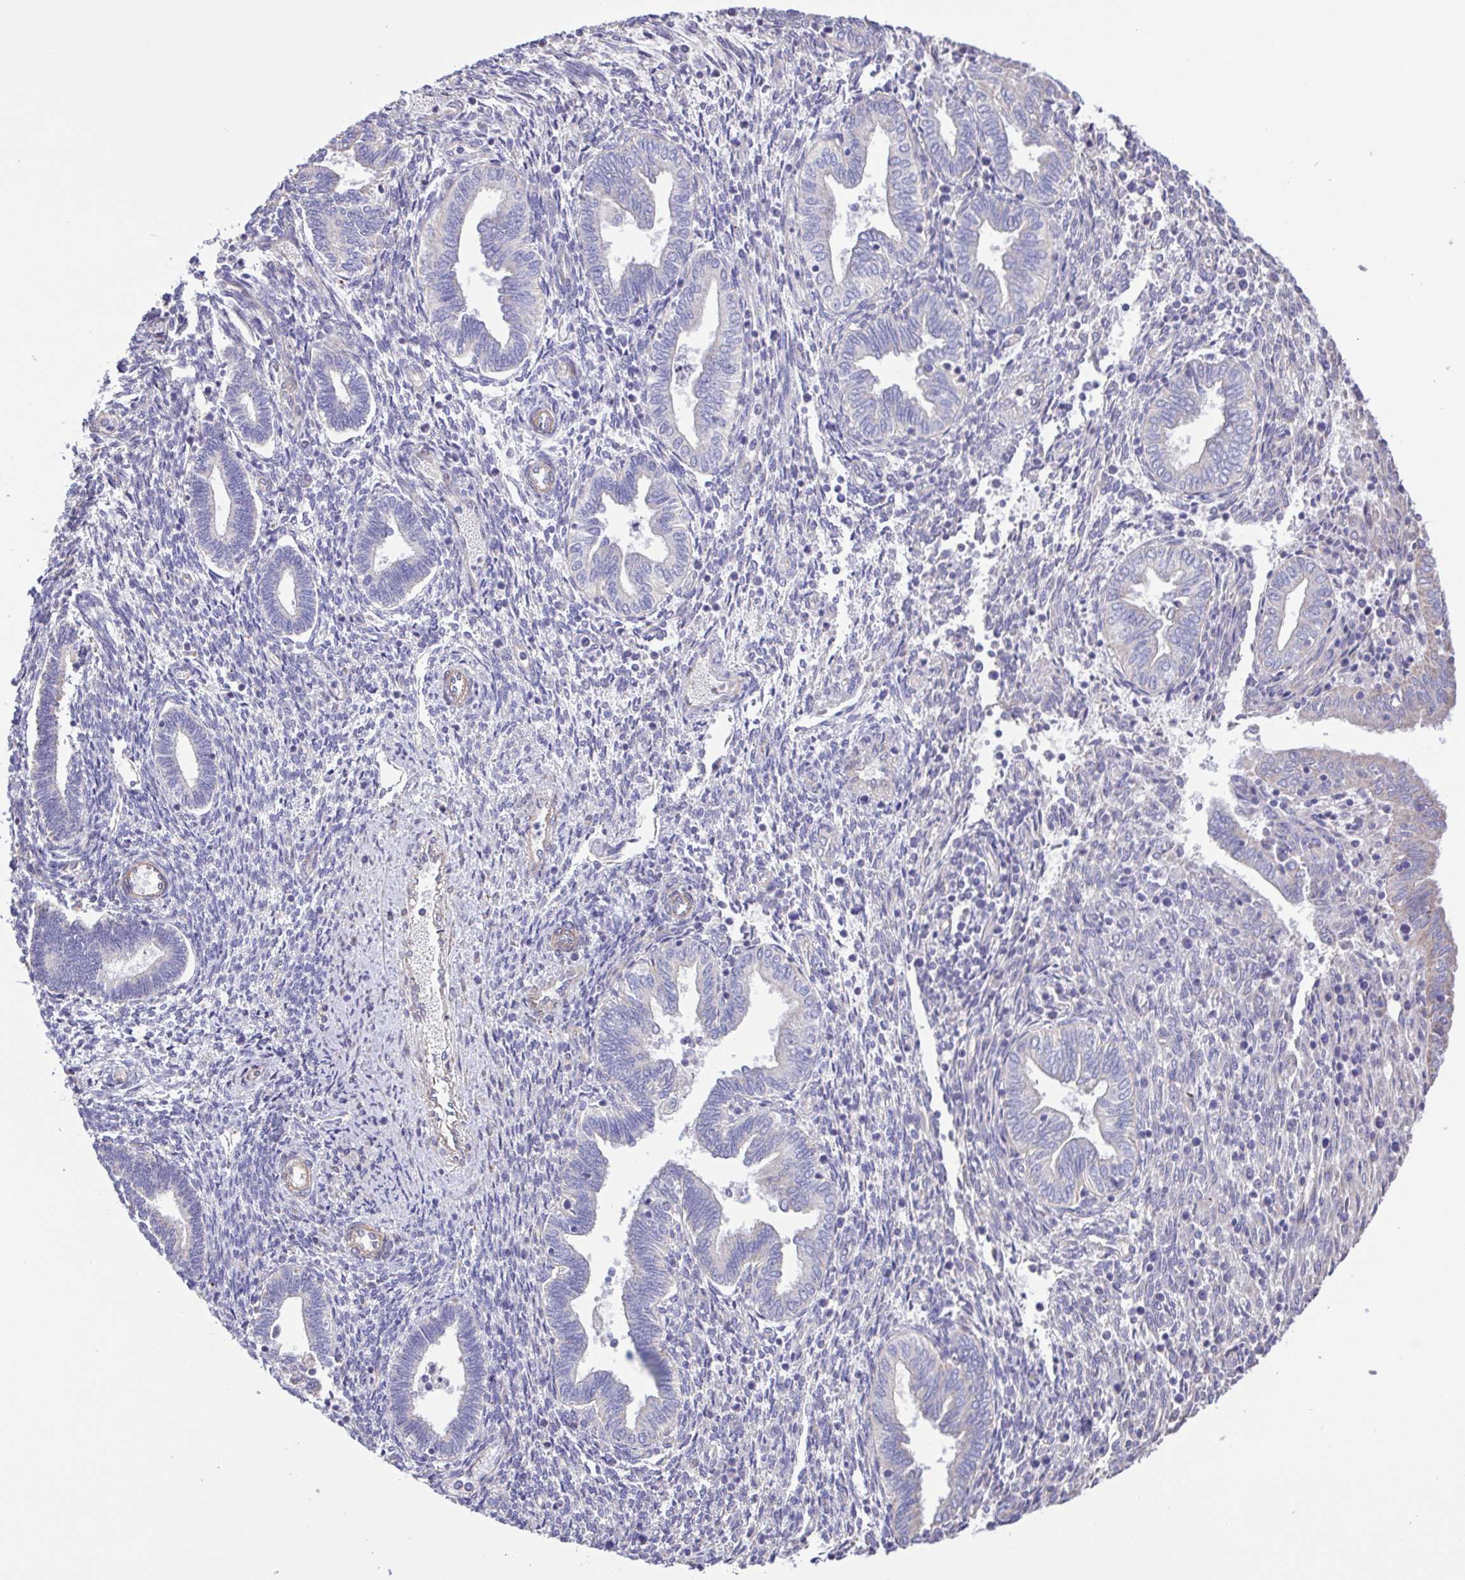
{"staining": {"intensity": "weak", "quantity": "<25%", "location": "cytoplasmic/membranous"}, "tissue": "endometrium", "cell_type": "Cells in endometrial stroma", "image_type": "normal", "snomed": [{"axis": "morphology", "description": "Normal tissue, NOS"}, {"axis": "topography", "description": "Endometrium"}], "caption": "Cells in endometrial stroma are negative for protein expression in benign human endometrium.", "gene": "FLT1", "patient": {"sex": "female", "age": 42}}